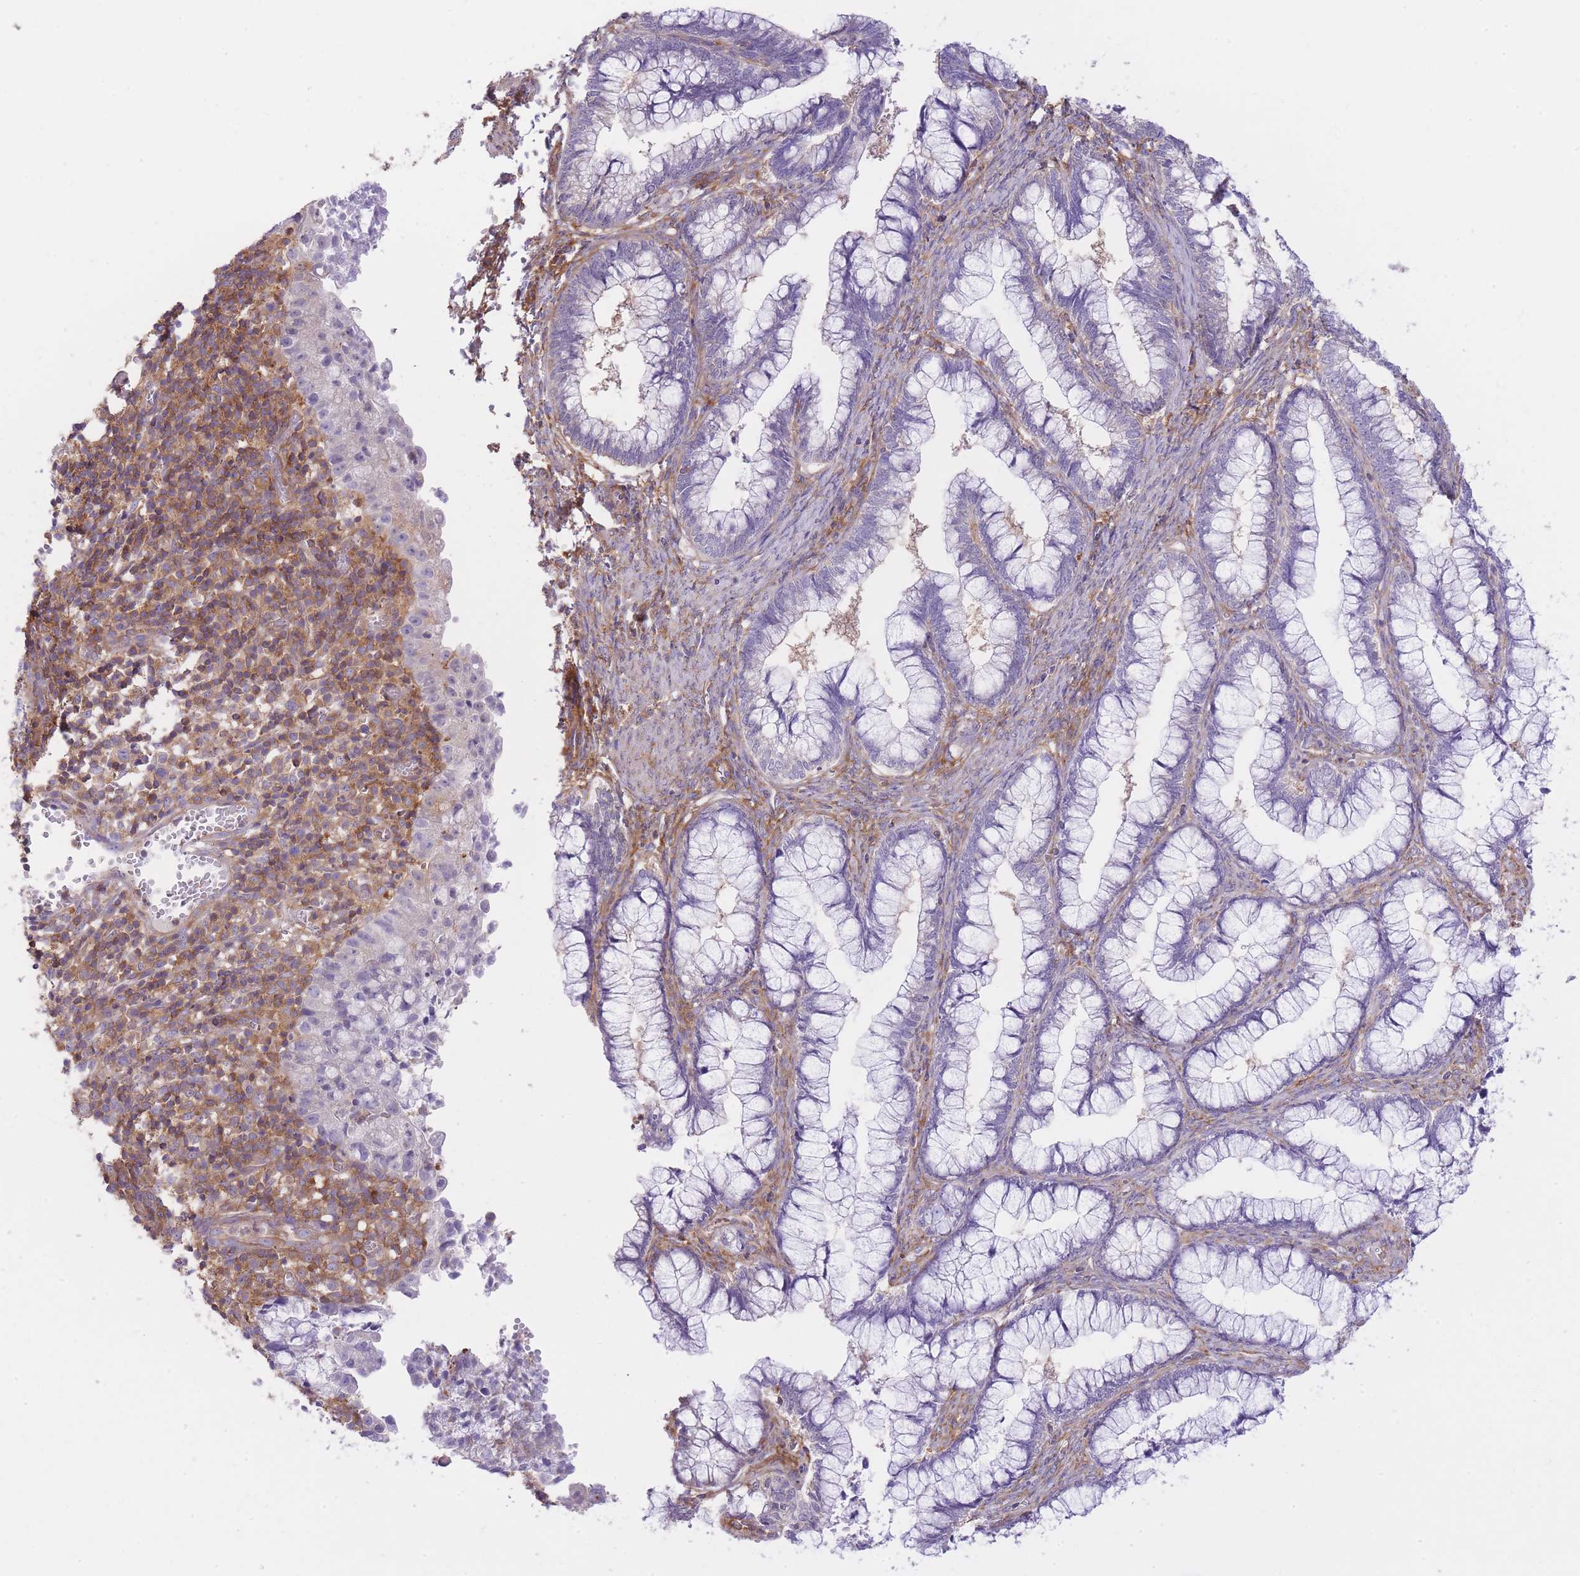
{"staining": {"intensity": "negative", "quantity": "none", "location": "none"}, "tissue": "cervical cancer", "cell_type": "Tumor cells", "image_type": "cancer", "snomed": [{"axis": "morphology", "description": "Adenocarcinoma, NOS"}, {"axis": "topography", "description": "Cervix"}], "caption": "Cervical cancer (adenocarcinoma) was stained to show a protein in brown. There is no significant staining in tumor cells. (DAB (3,3'-diaminobenzidine) immunohistochemistry (IHC), high magnification).", "gene": "PRKAR1A", "patient": {"sex": "female", "age": 44}}